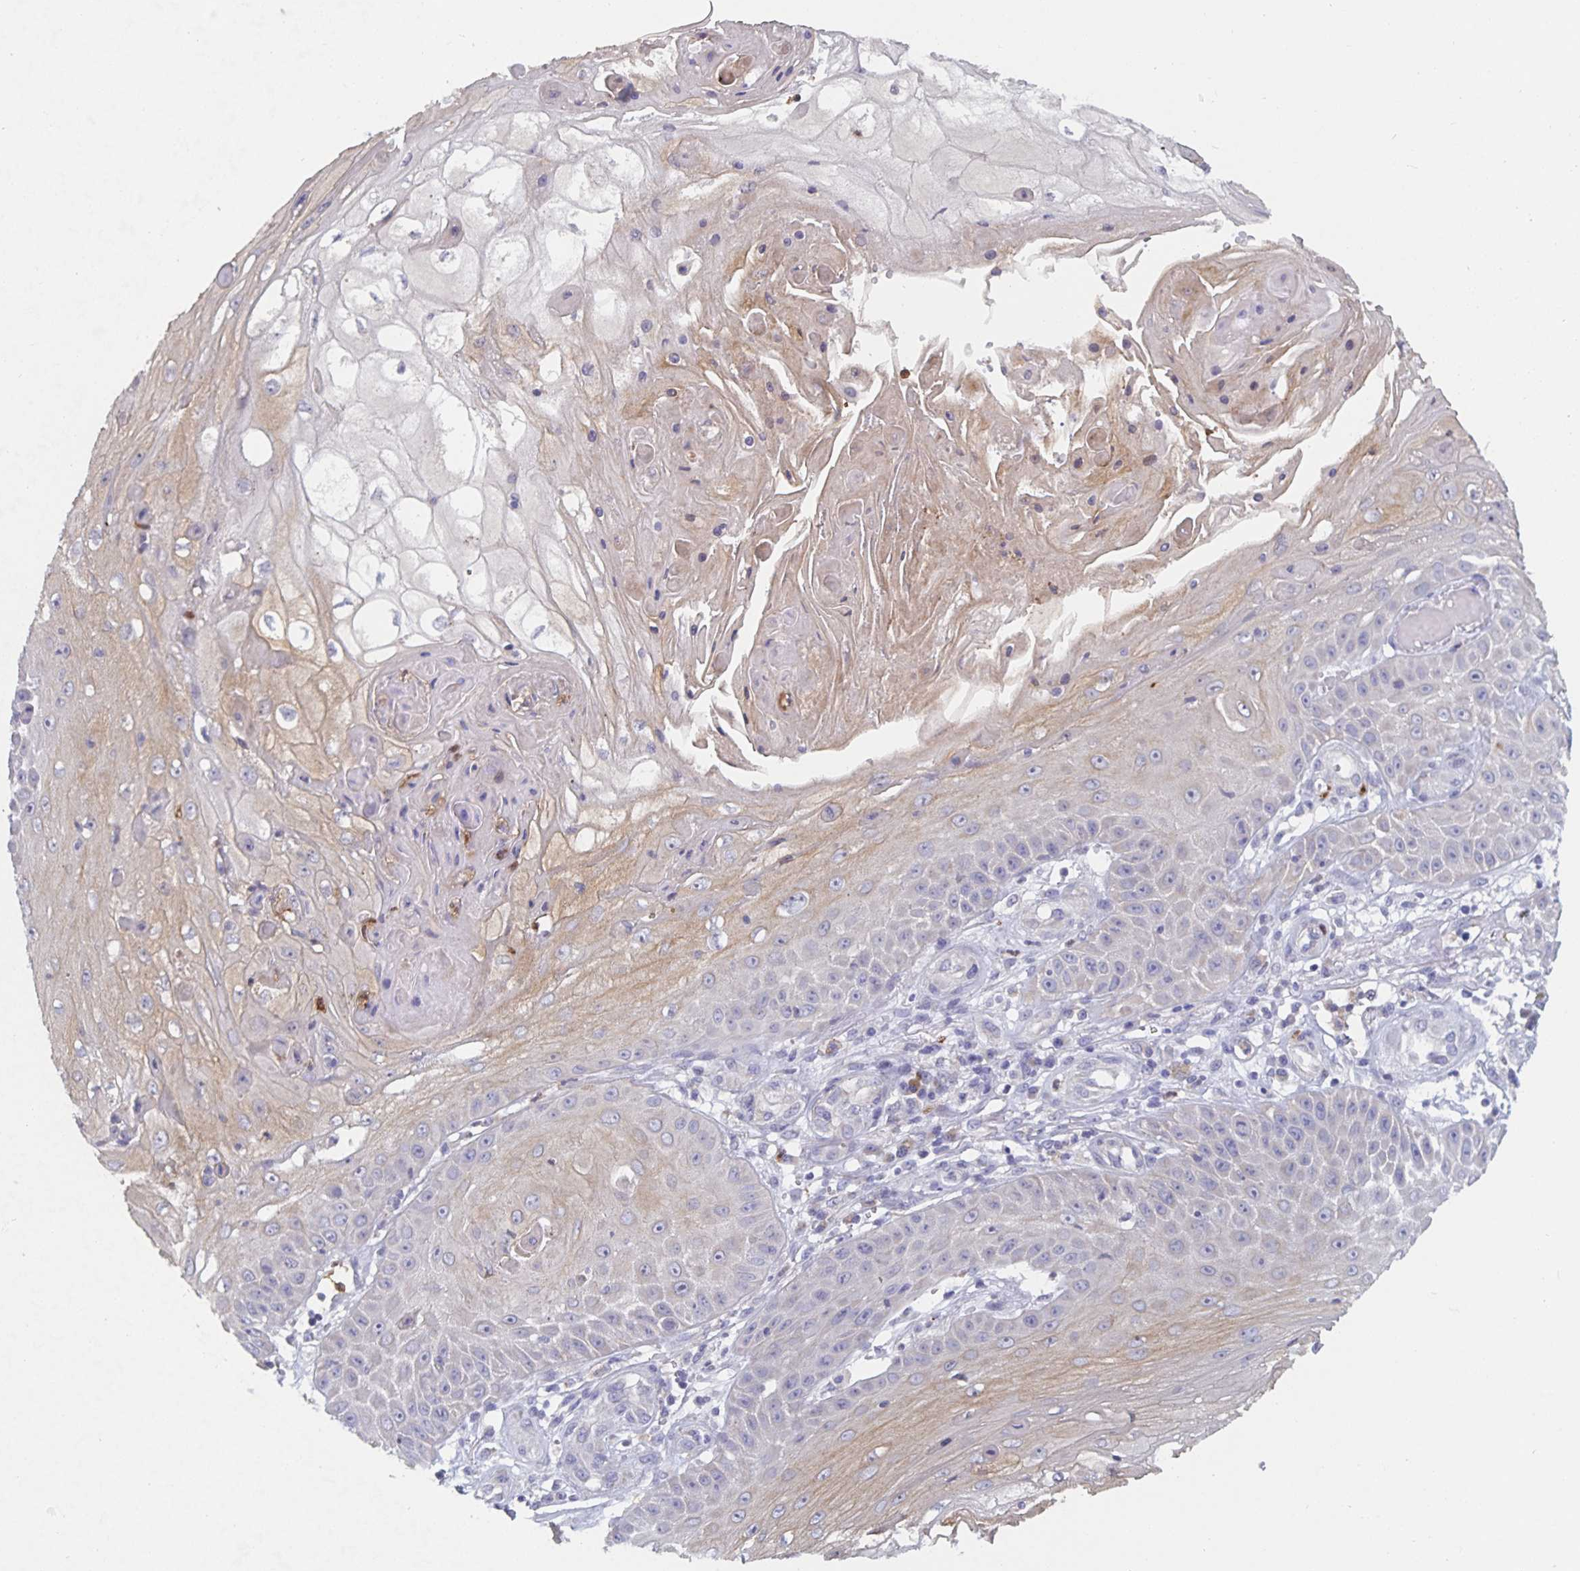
{"staining": {"intensity": "weak", "quantity": "25%-75%", "location": "cytoplasmic/membranous"}, "tissue": "skin cancer", "cell_type": "Tumor cells", "image_type": "cancer", "snomed": [{"axis": "morphology", "description": "Squamous cell carcinoma, NOS"}, {"axis": "topography", "description": "Skin"}], "caption": "Skin squamous cell carcinoma stained with immunohistochemistry (IHC) shows weak cytoplasmic/membranous expression in about 25%-75% of tumor cells.", "gene": "CDC42BPG", "patient": {"sex": "male", "age": 70}}